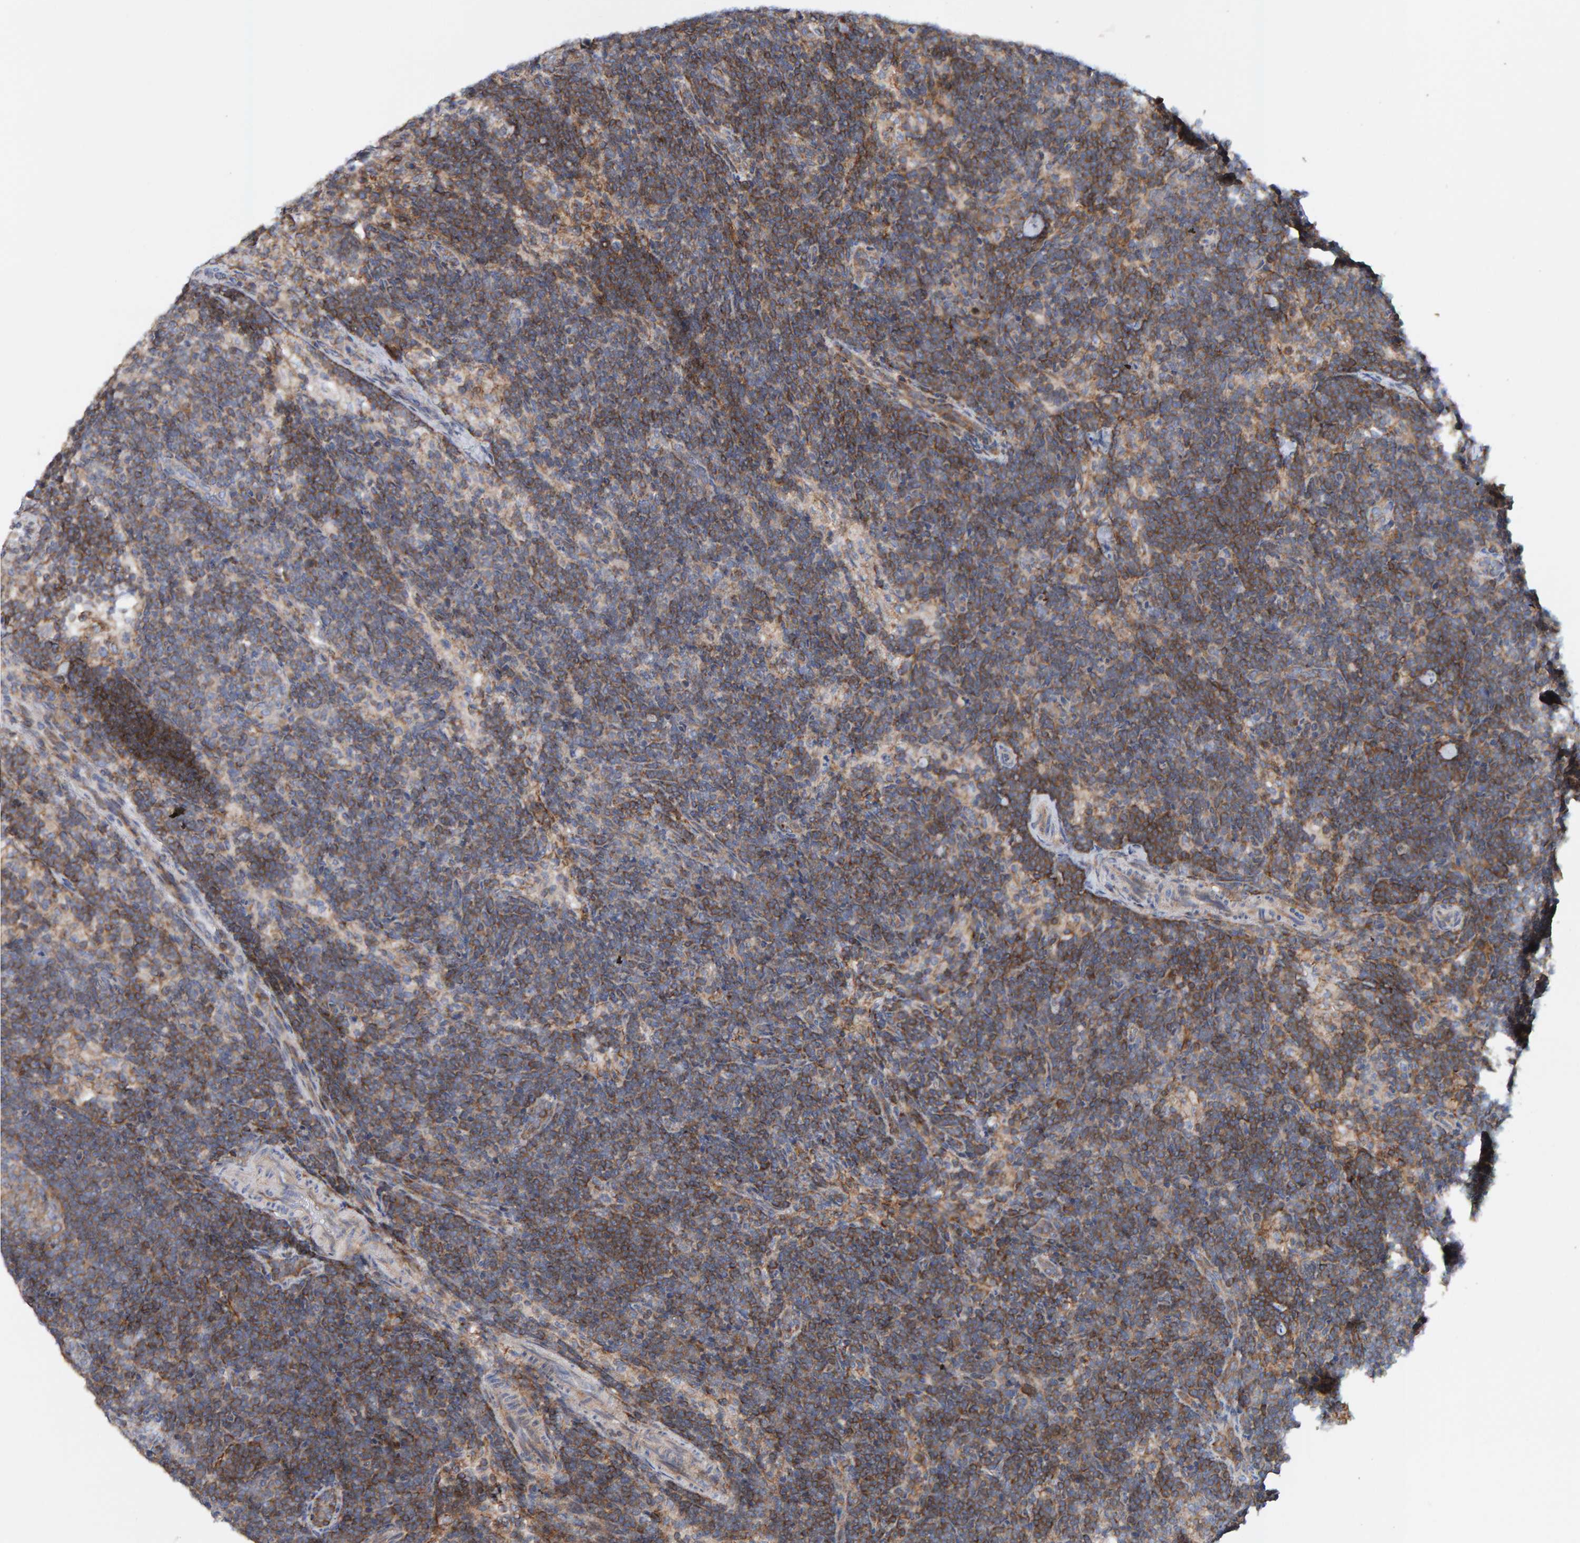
{"staining": {"intensity": "moderate", "quantity": "25%-75%", "location": "cytoplasmic/membranous"}, "tissue": "lymph node", "cell_type": "Germinal center cells", "image_type": "normal", "snomed": [{"axis": "morphology", "description": "Normal tissue, NOS"}, {"axis": "topography", "description": "Lymph node"}], "caption": "Protein analysis of unremarkable lymph node exhibits moderate cytoplasmic/membranous positivity in approximately 25%-75% of germinal center cells. The staining is performed using DAB brown chromogen to label protein expression. The nuclei are counter-stained blue using hematoxylin.", "gene": "RGP1", "patient": {"sex": "female", "age": 22}}